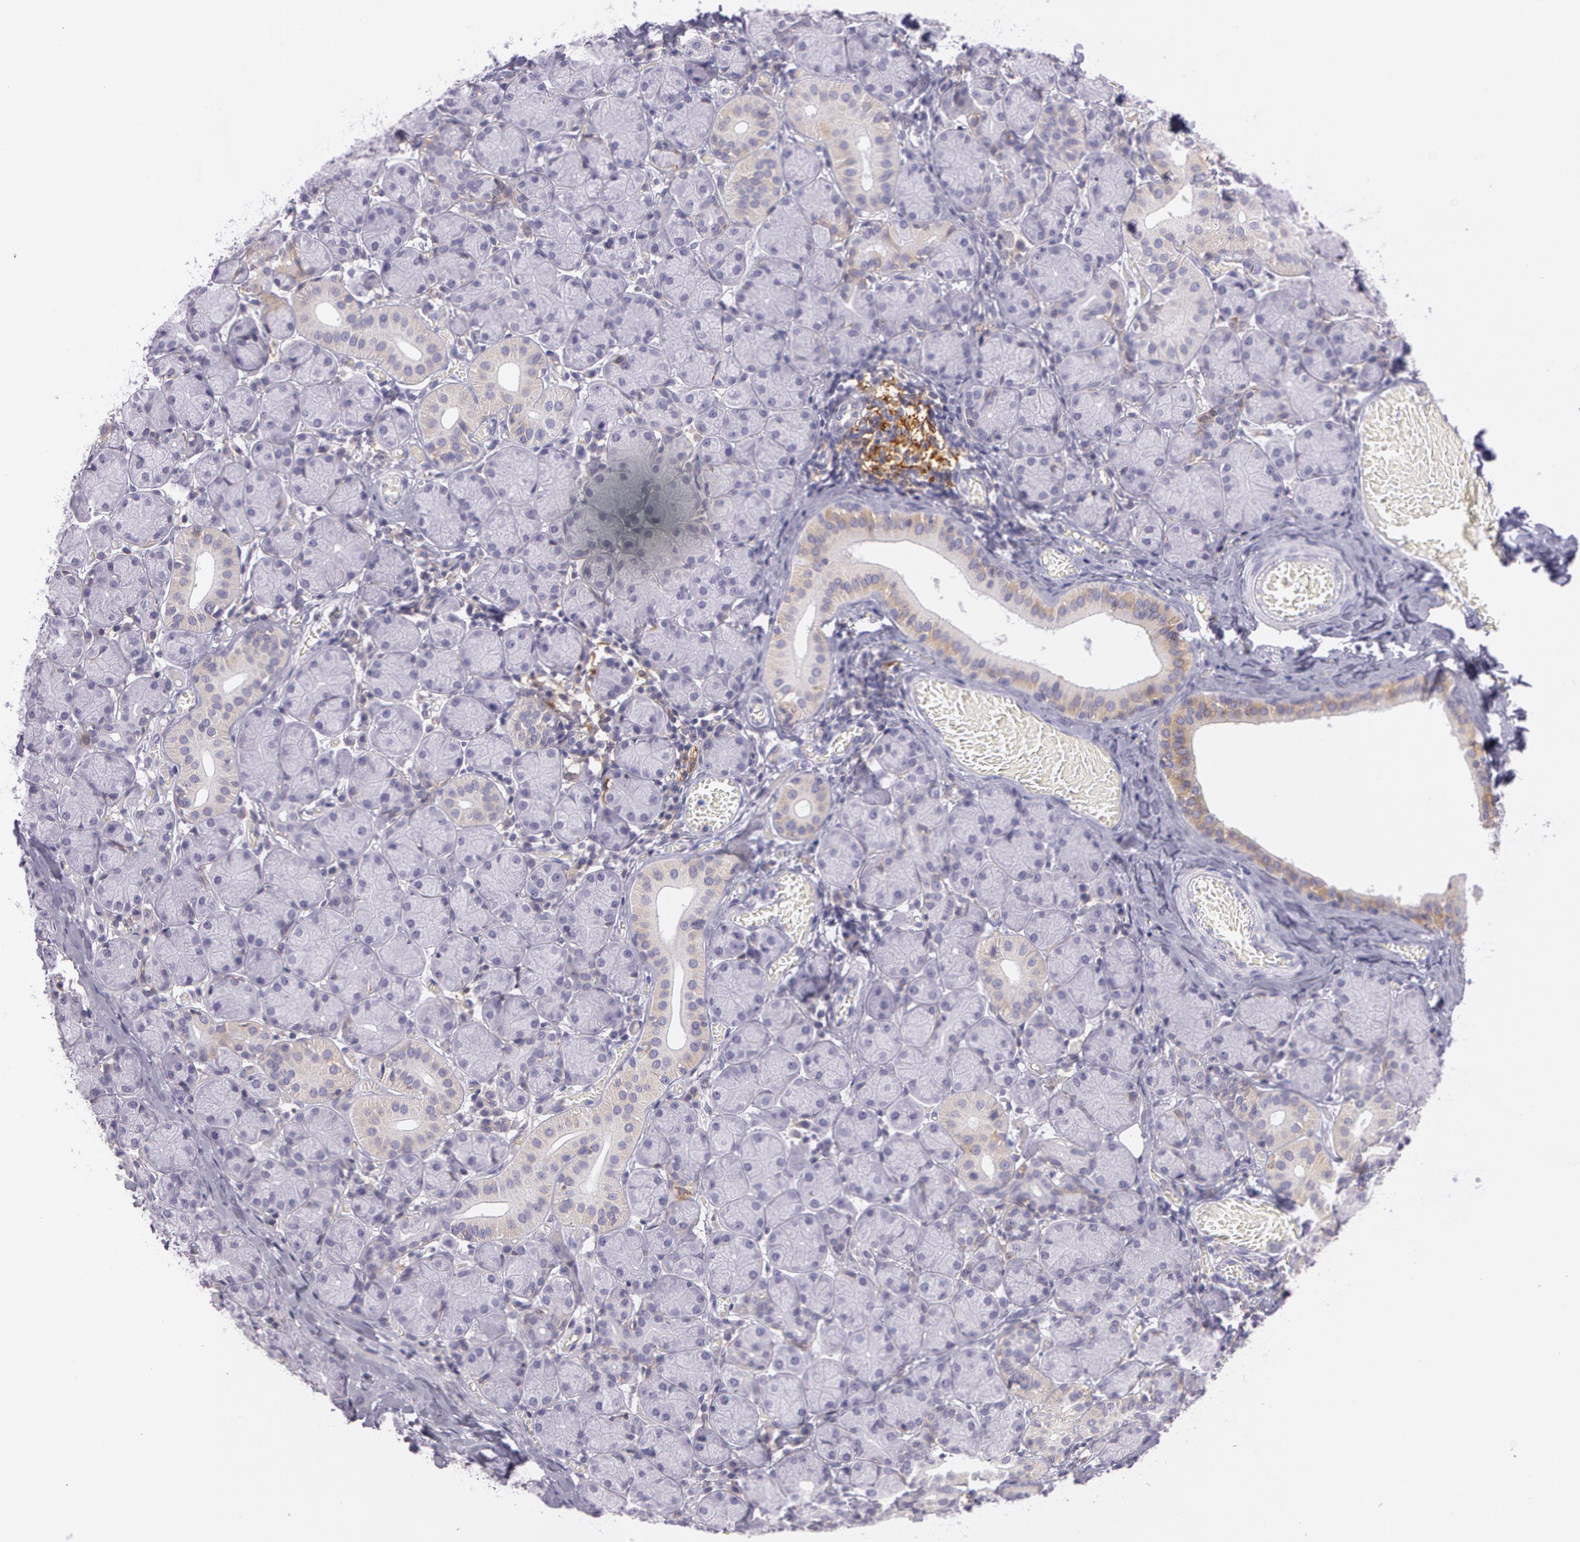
{"staining": {"intensity": "weak", "quantity": "<25%", "location": "cytoplasmic/membranous"}, "tissue": "salivary gland", "cell_type": "Glandular cells", "image_type": "normal", "snomed": [{"axis": "morphology", "description": "Normal tissue, NOS"}, {"axis": "topography", "description": "Salivary gland"}], "caption": "This is an immunohistochemistry micrograph of benign human salivary gland. There is no staining in glandular cells.", "gene": "LY75", "patient": {"sex": "female", "age": 24}}